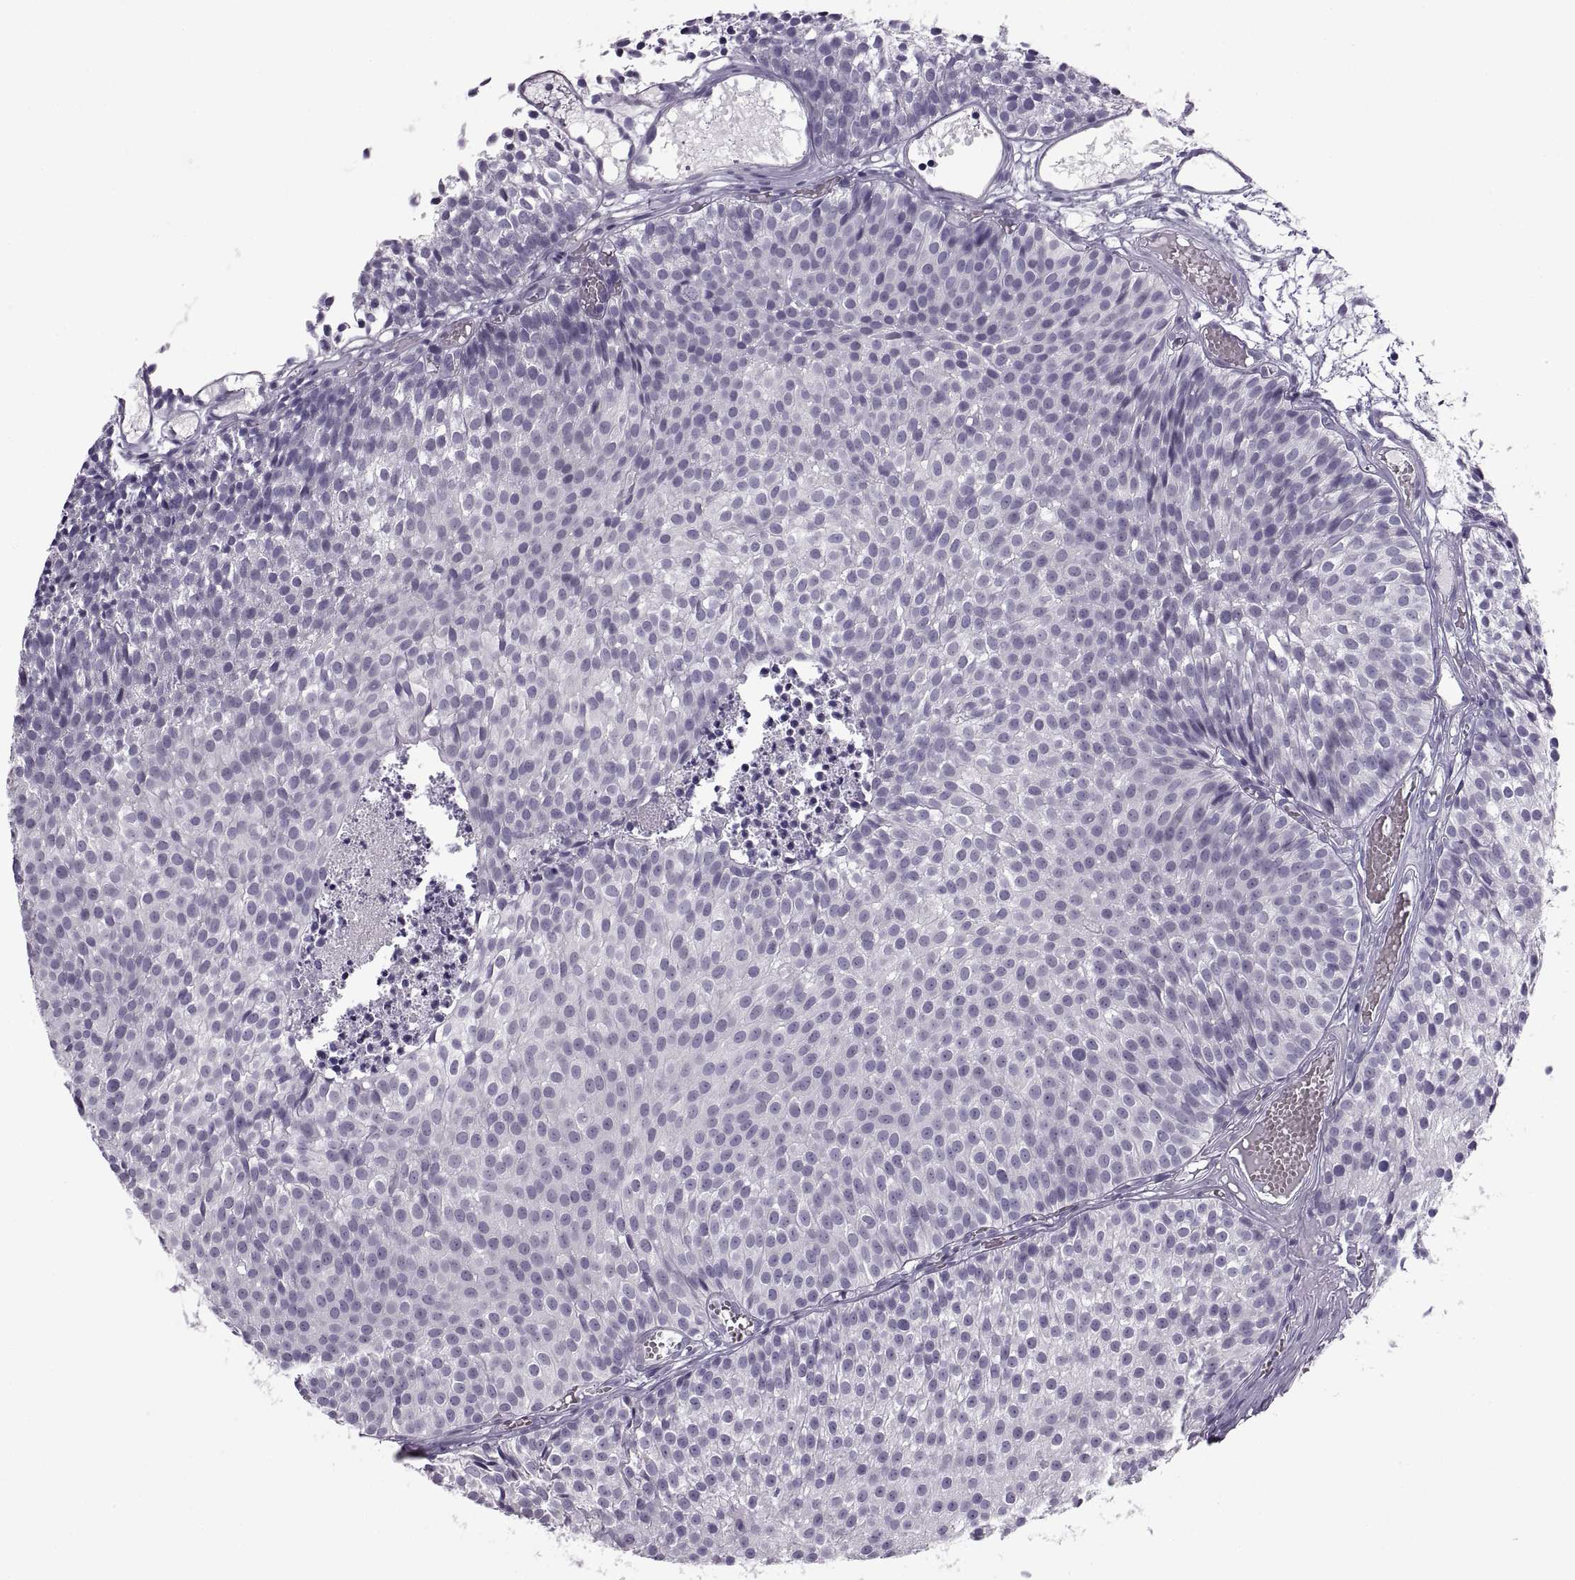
{"staining": {"intensity": "negative", "quantity": "none", "location": "none"}, "tissue": "urothelial cancer", "cell_type": "Tumor cells", "image_type": "cancer", "snomed": [{"axis": "morphology", "description": "Urothelial carcinoma, Low grade"}, {"axis": "topography", "description": "Urinary bladder"}], "caption": "A histopathology image of urothelial cancer stained for a protein demonstrates no brown staining in tumor cells. (DAB (3,3'-diaminobenzidine) immunohistochemistry with hematoxylin counter stain).", "gene": "C3orf22", "patient": {"sex": "male", "age": 63}}